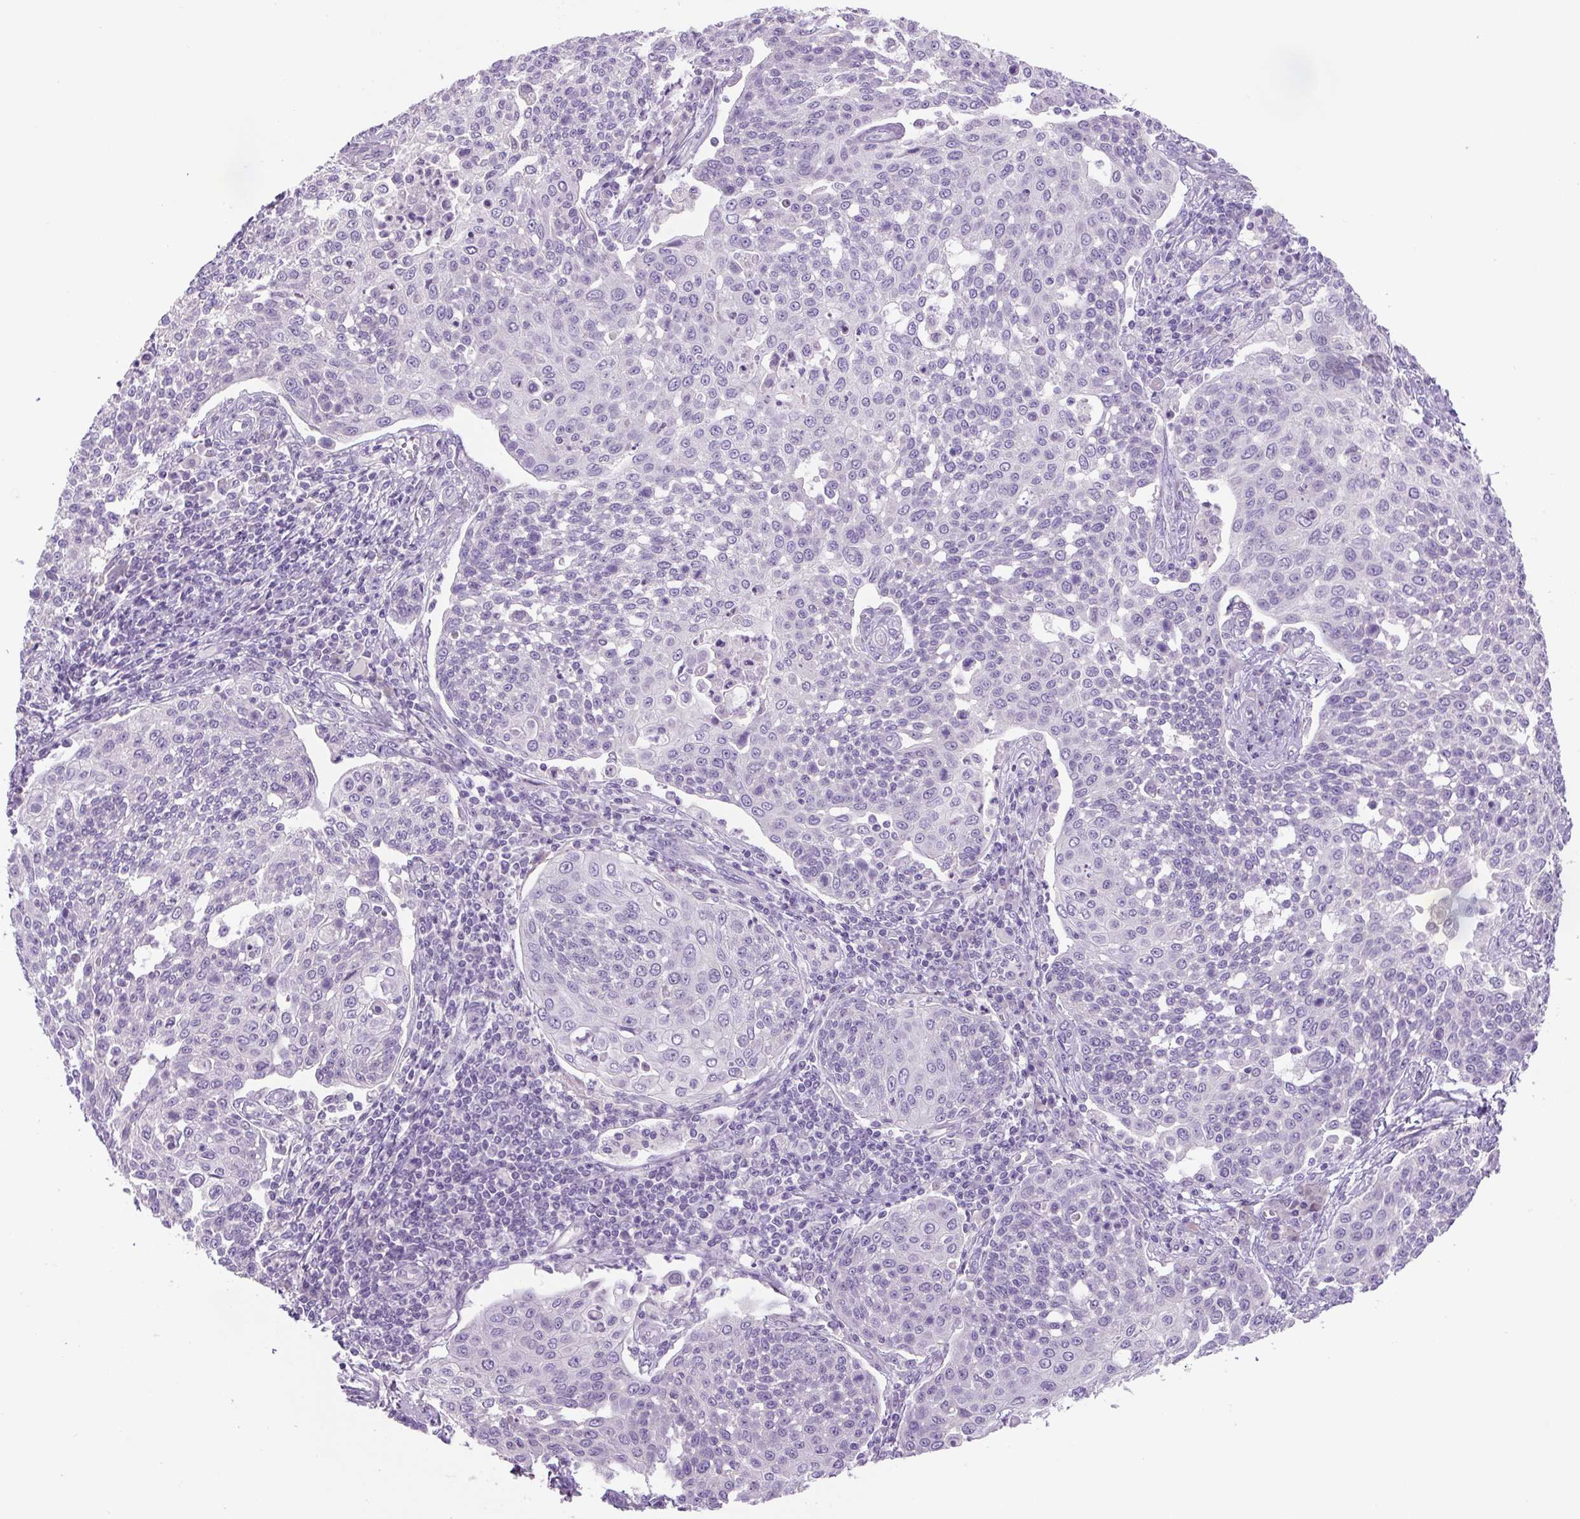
{"staining": {"intensity": "negative", "quantity": "none", "location": "none"}, "tissue": "cervical cancer", "cell_type": "Tumor cells", "image_type": "cancer", "snomed": [{"axis": "morphology", "description": "Squamous cell carcinoma, NOS"}, {"axis": "topography", "description": "Cervix"}], "caption": "A histopathology image of human squamous cell carcinoma (cervical) is negative for staining in tumor cells.", "gene": "UBL3", "patient": {"sex": "female", "age": 34}}